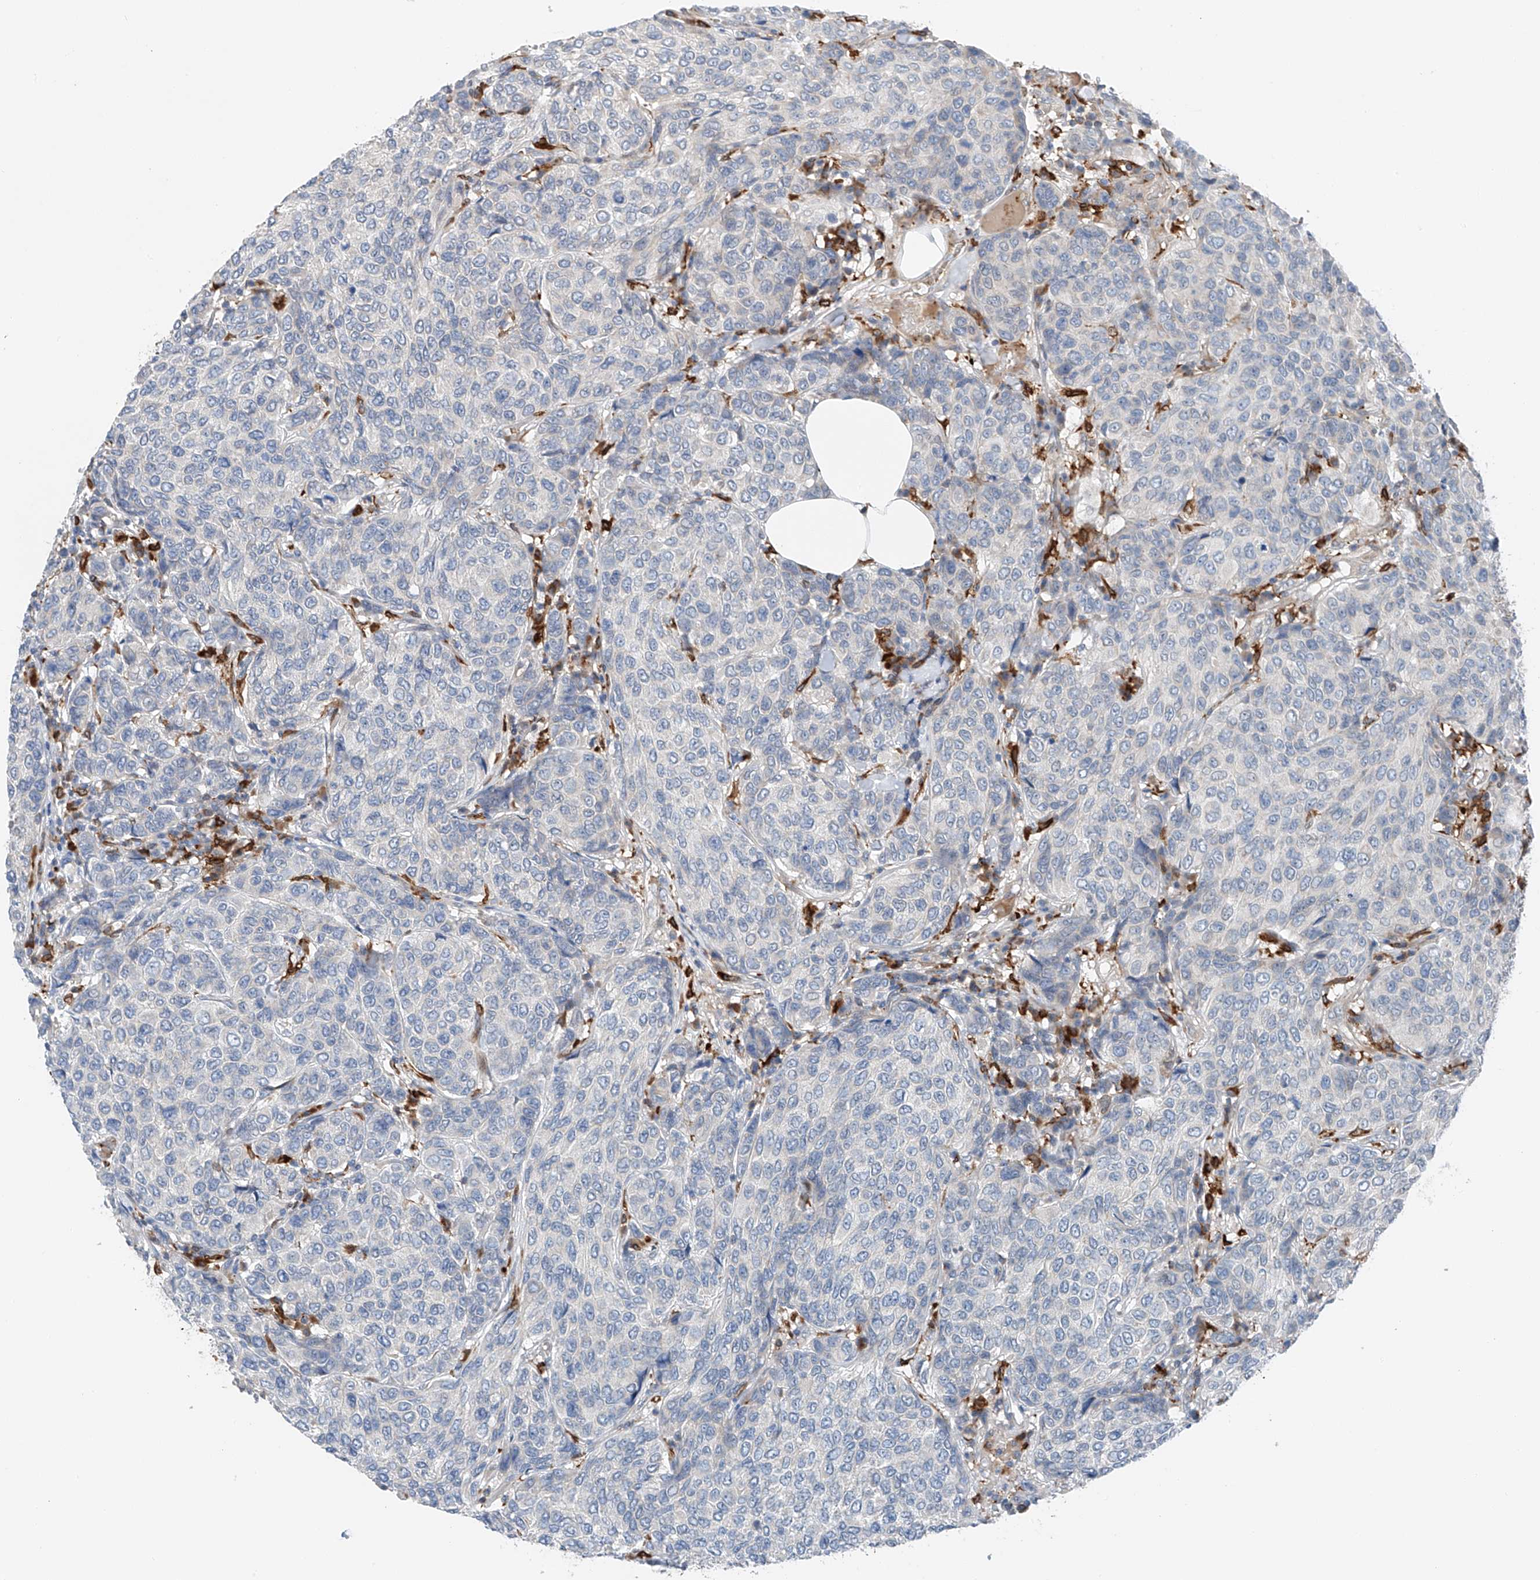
{"staining": {"intensity": "negative", "quantity": "none", "location": "none"}, "tissue": "breast cancer", "cell_type": "Tumor cells", "image_type": "cancer", "snomed": [{"axis": "morphology", "description": "Duct carcinoma"}, {"axis": "topography", "description": "Breast"}], "caption": "IHC photomicrograph of neoplastic tissue: human breast cancer stained with DAB demonstrates no significant protein expression in tumor cells.", "gene": "TBXAS1", "patient": {"sex": "female", "age": 55}}